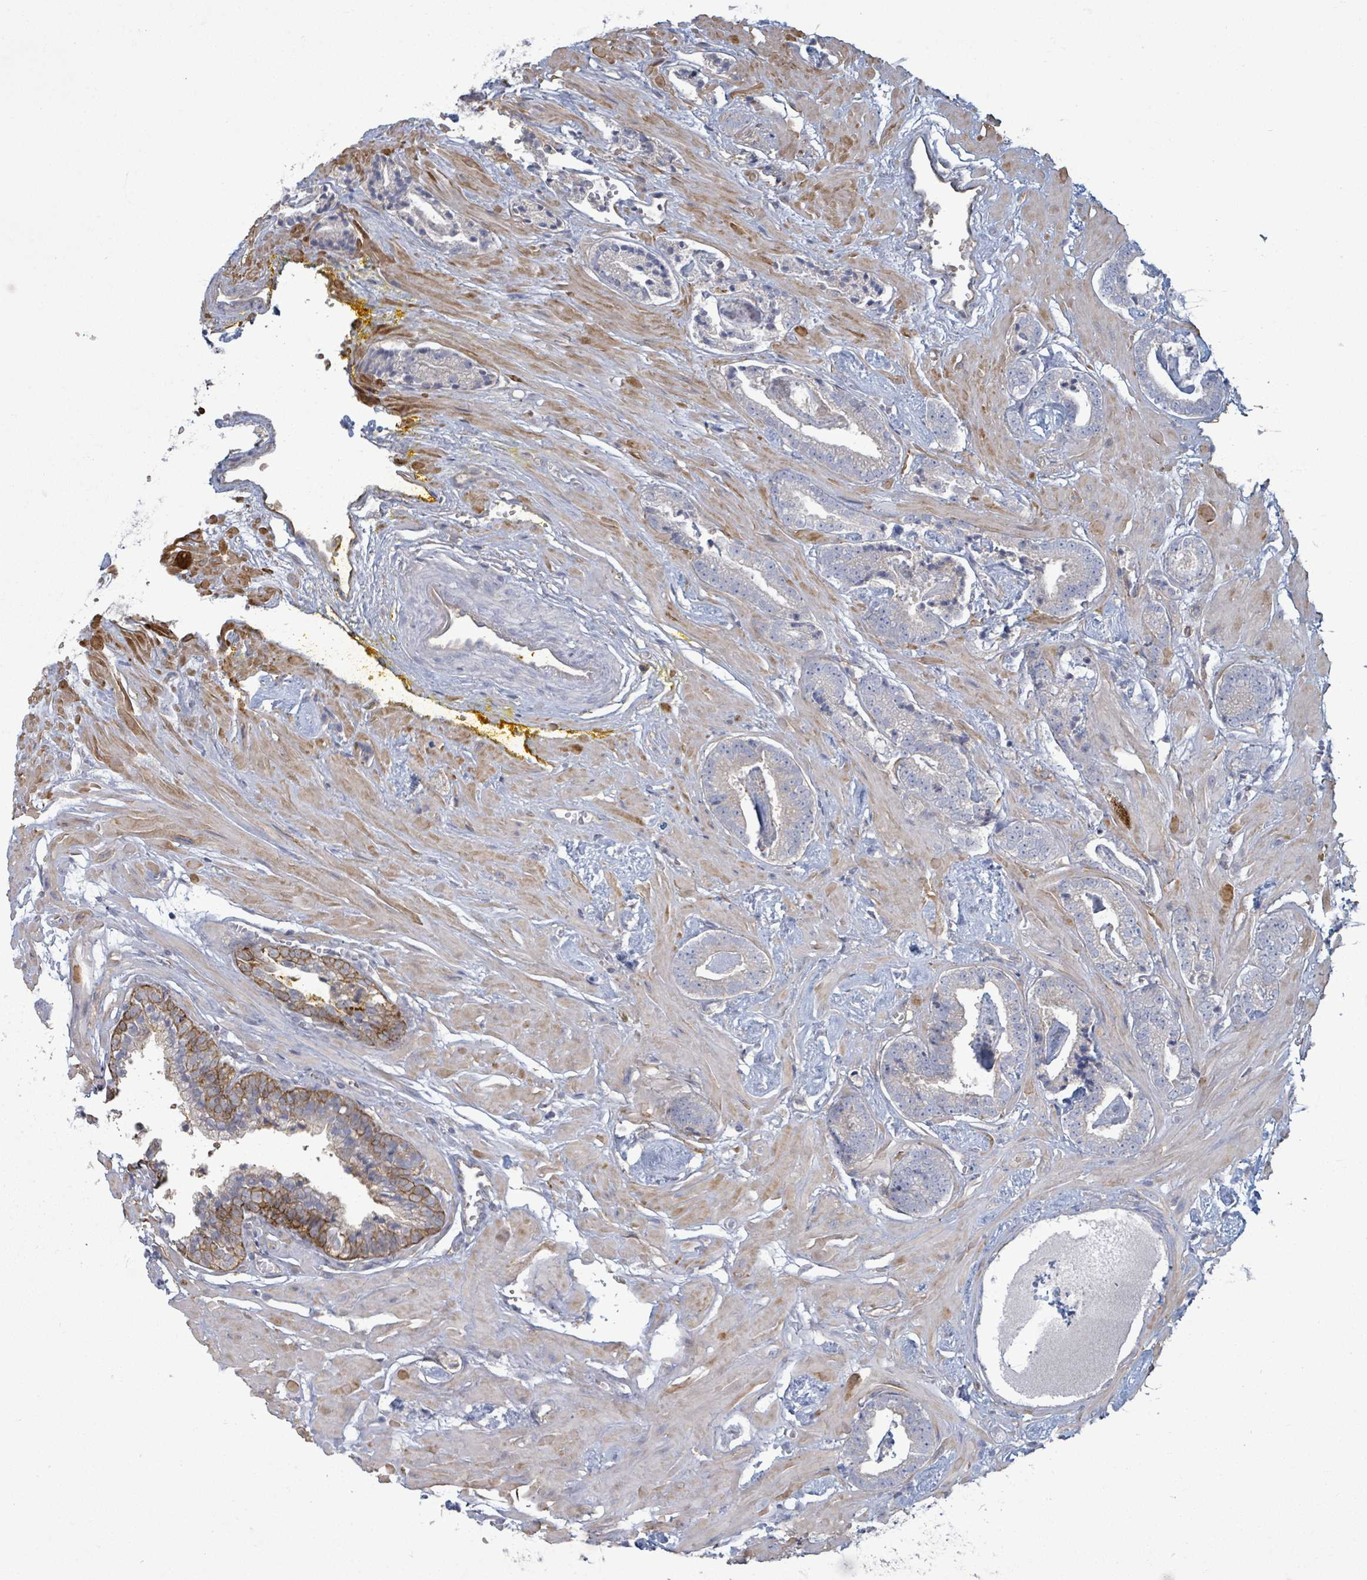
{"staining": {"intensity": "negative", "quantity": "none", "location": "none"}, "tissue": "prostate cancer", "cell_type": "Tumor cells", "image_type": "cancer", "snomed": [{"axis": "morphology", "description": "Adenocarcinoma, Low grade"}, {"axis": "topography", "description": "Prostate"}], "caption": "Tumor cells are negative for protein expression in human prostate cancer.", "gene": "COL13A1", "patient": {"sex": "male", "age": 60}}